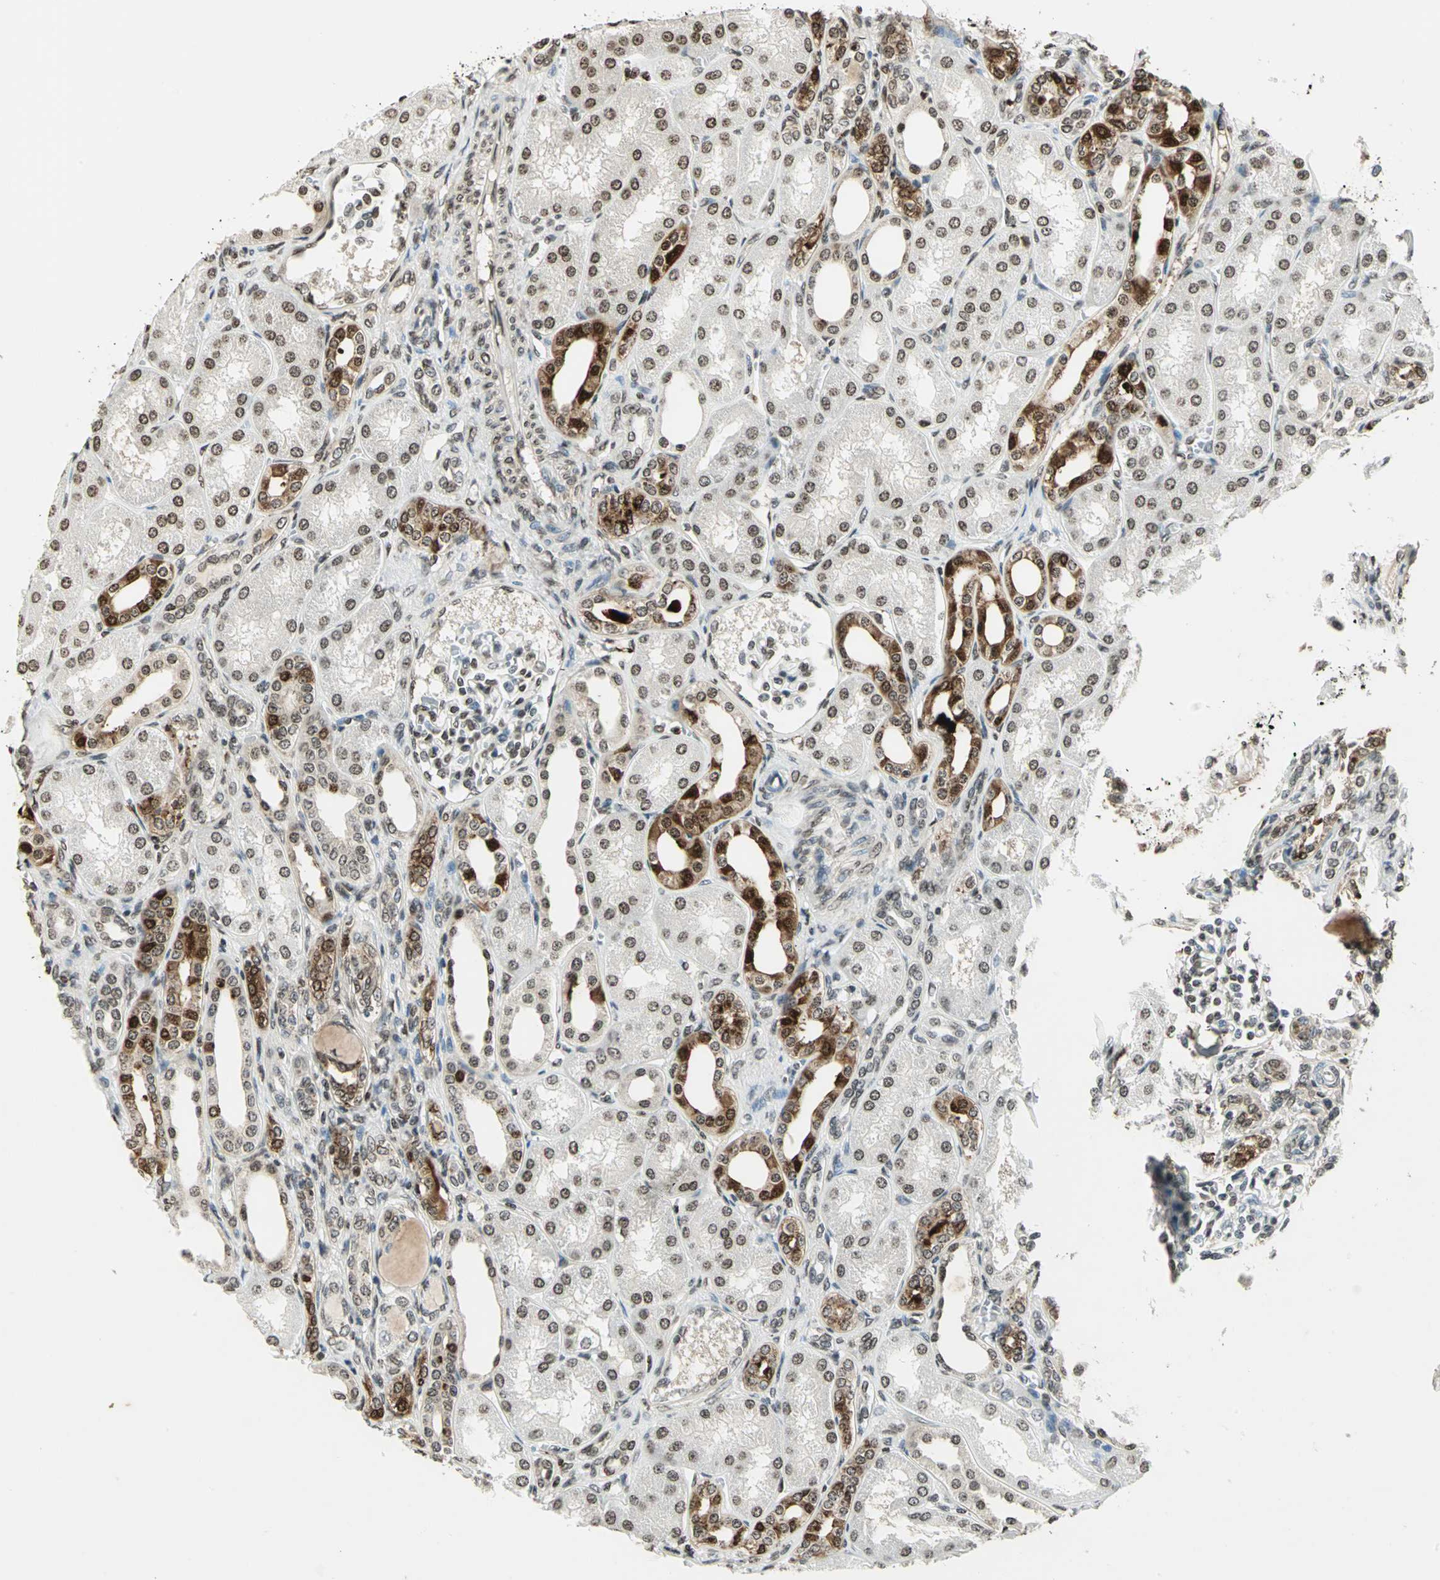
{"staining": {"intensity": "weak", "quantity": "25%-75%", "location": "cytoplasmic/membranous,nuclear"}, "tissue": "kidney", "cell_type": "Cells in glomeruli", "image_type": "normal", "snomed": [{"axis": "morphology", "description": "Normal tissue, NOS"}, {"axis": "topography", "description": "Kidney"}], "caption": "DAB immunohistochemical staining of normal human kidney displays weak cytoplasmic/membranous,nuclear protein staining in about 25%-75% of cells in glomeruli. The staining is performed using DAB brown chromogen to label protein expression. The nuclei are counter-stained blue using hematoxylin.", "gene": "LGALS3", "patient": {"sex": "male", "age": 7}}